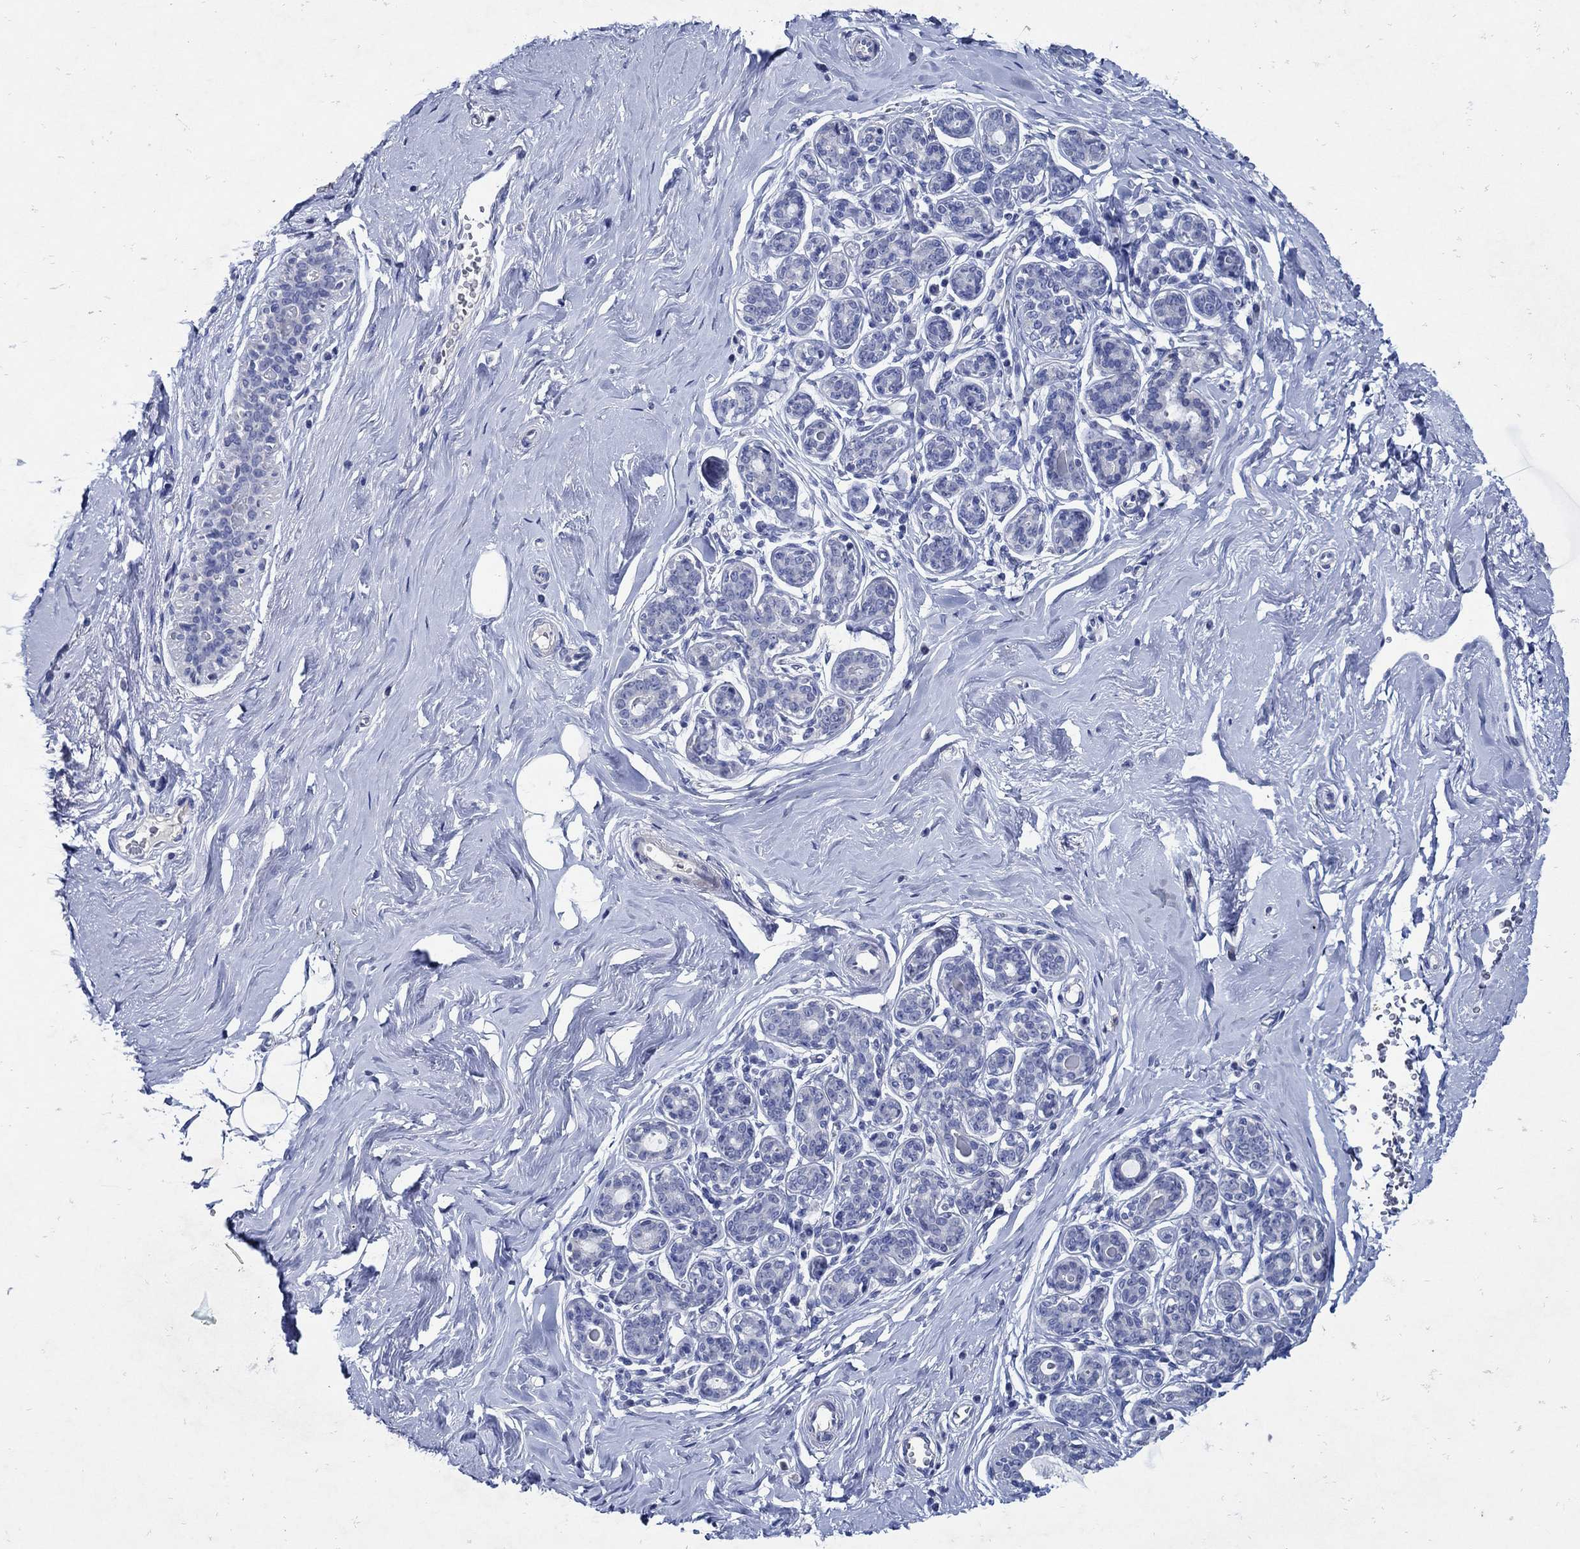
{"staining": {"intensity": "negative", "quantity": "none", "location": "none"}, "tissue": "breast", "cell_type": "Adipocytes", "image_type": "normal", "snomed": [{"axis": "morphology", "description": "Normal tissue, NOS"}, {"axis": "topography", "description": "Skin"}, {"axis": "topography", "description": "Breast"}], "caption": "The IHC micrograph has no significant staining in adipocytes of breast. (DAB immunohistochemistry with hematoxylin counter stain).", "gene": "NOS1", "patient": {"sex": "female", "age": 43}}